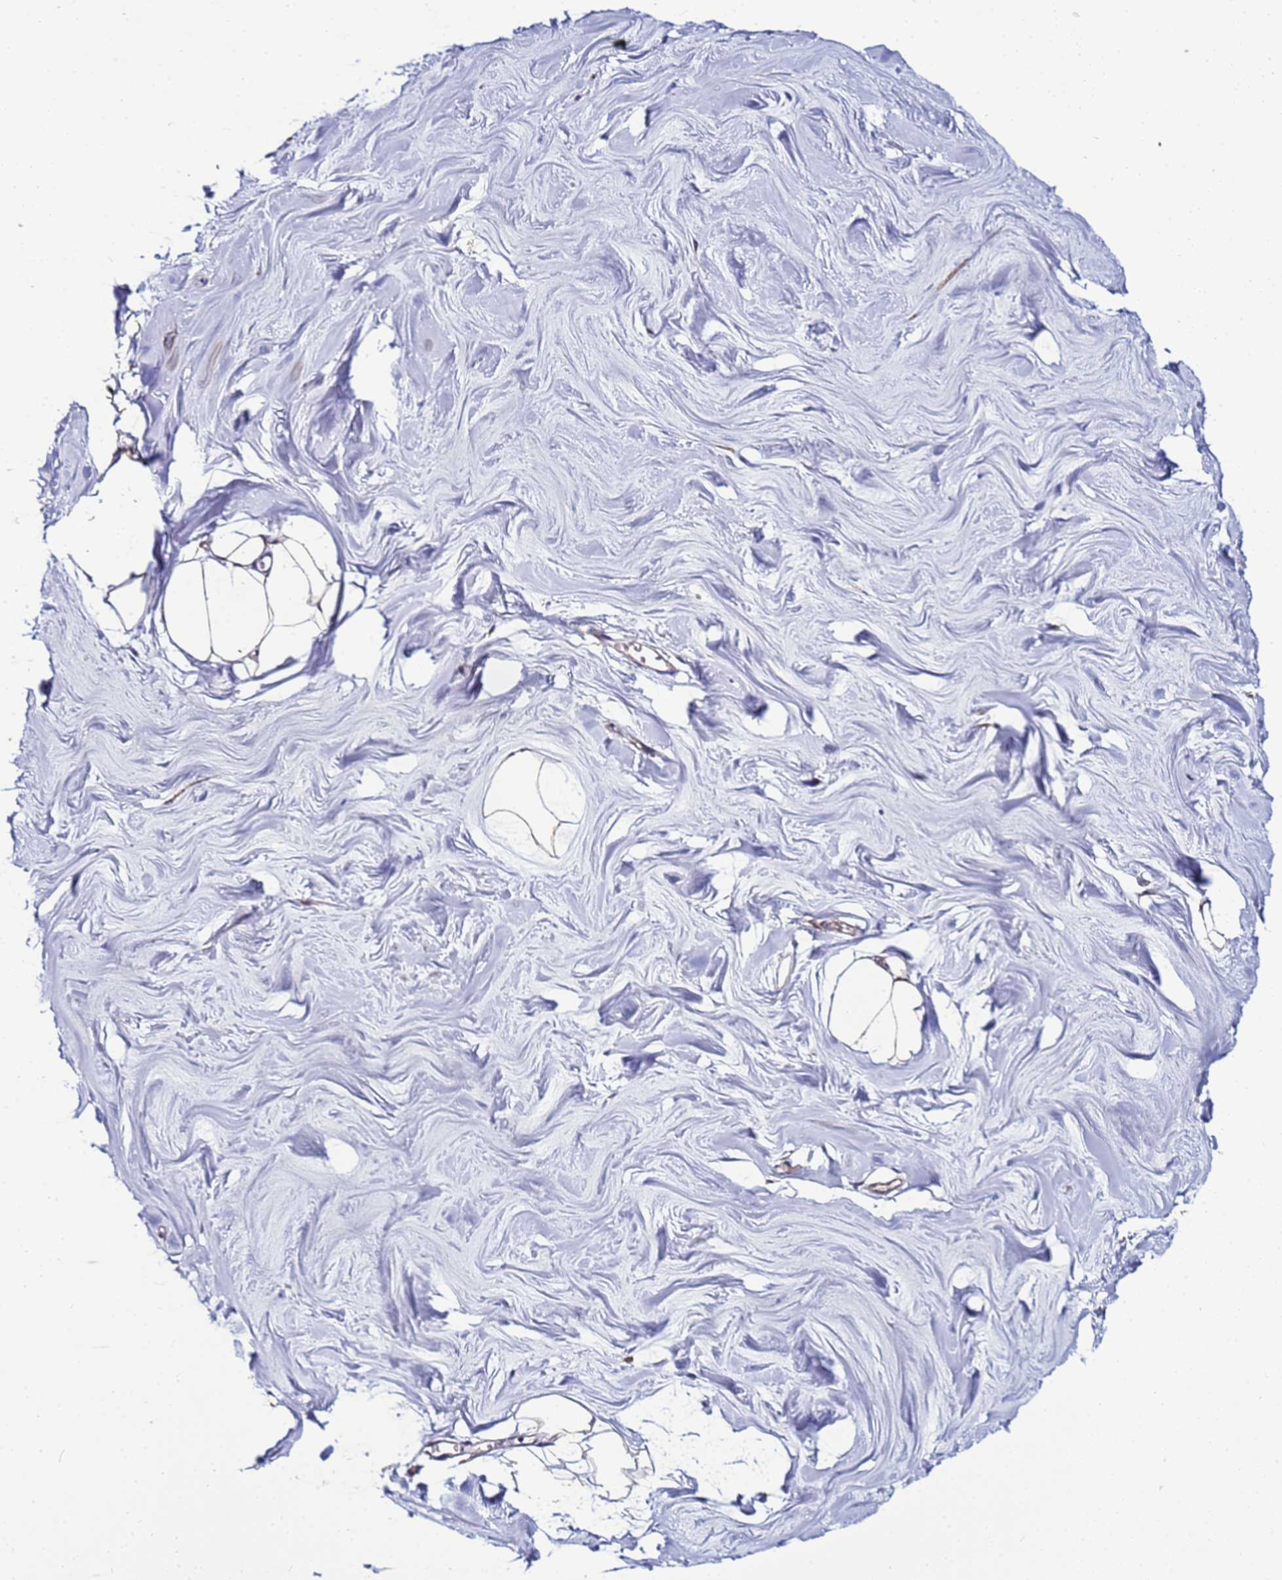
{"staining": {"intensity": "negative", "quantity": "none", "location": "none"}, "tissue": "breast", "cell_type": "Adipocytes", "image_type": "normal", "snomed": [{"axis": "morphology", "description": "Normal tissue, NOS"}, {"axis": "topography", "description": "Breast"}], "caption": "Normal breast was stained to show a protein in brown. There is no significant staining in adipocytes. (DAB IHC, high magnification).", "gene": "ENOPH1", "patient": {"sex": "female", "age": 27}}